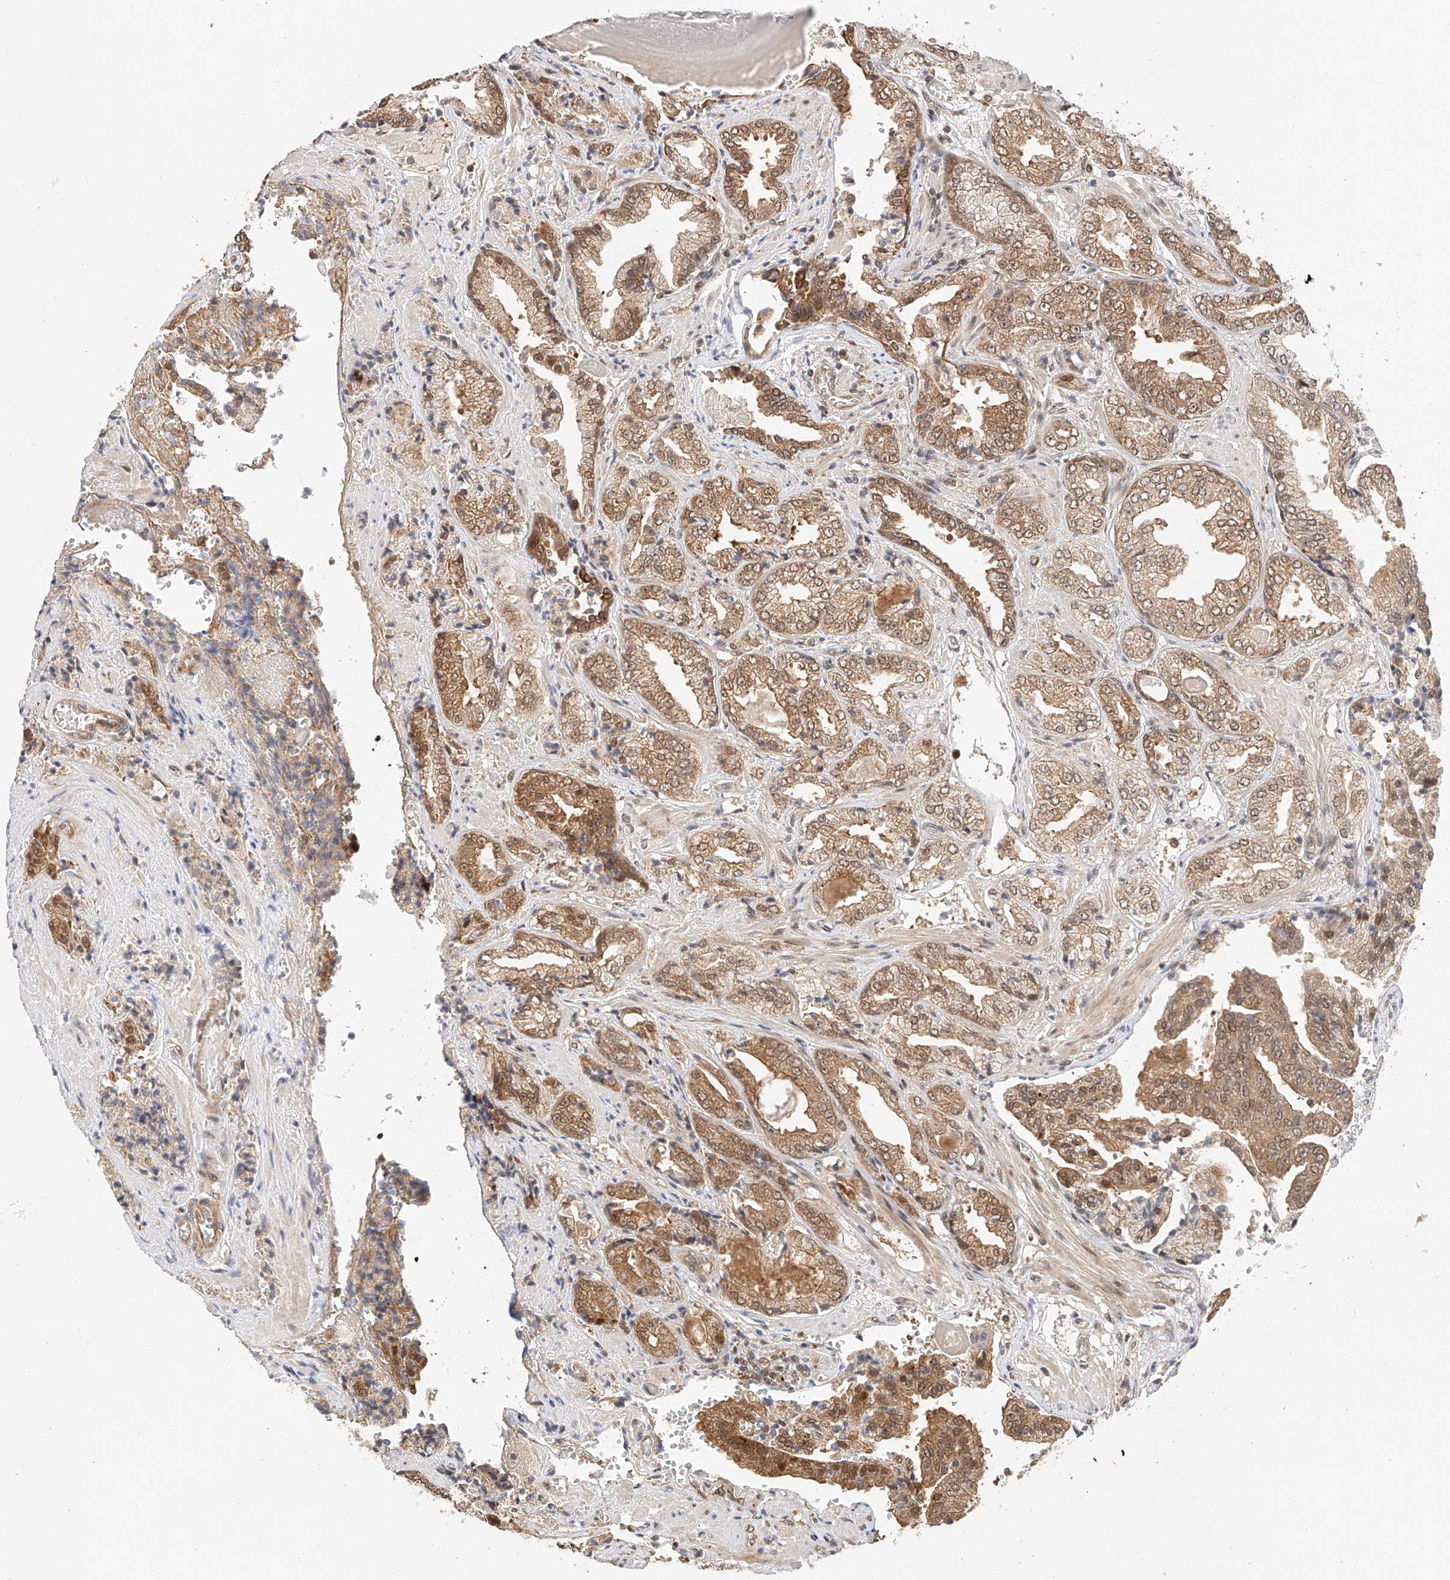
{"staining": {"intensity": "moderate", "quantity": "25%-75%", "location": "cytoplasmic/membranous"}, "tissue": "prostate cancer", "cell_type": "Tumor cells", "image_type": "cancer", "snomed": [{"axis": "morphology", "description": "Adenocarcinoma, High grade"}, {"axis": "topography", "description": "Prostate"}], "caption": "Prostate cancer tissue shows moderate cytoplasmic/membranous expression in about 25%-75% of tumor cells, visualized by immunohistochemistry.", "gene": "EIF4H", "patient": {"sex": "male", "age": 71}}